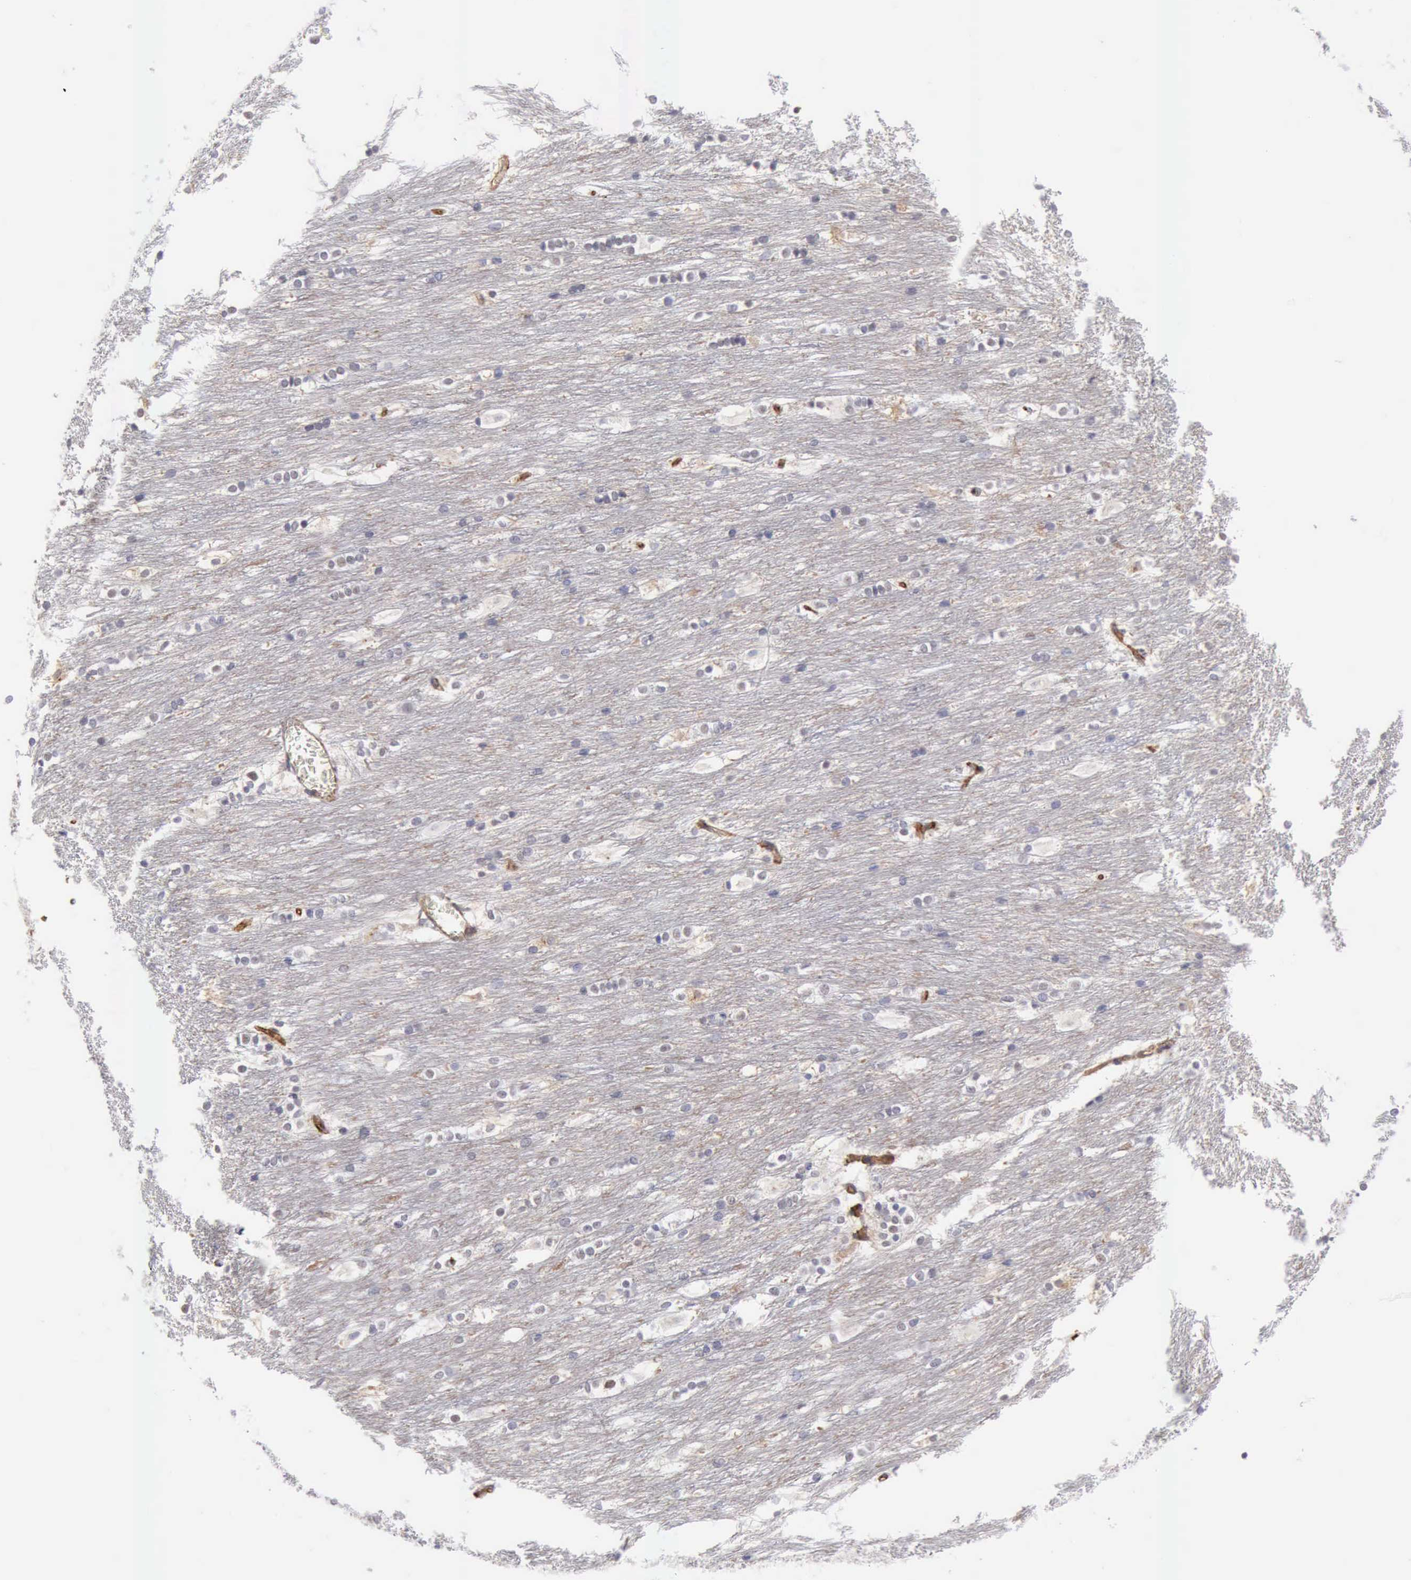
{"staining": {"intensity": "negative", "quantity": "none", "location": "none"}, "tissue": "caudate", "cell_type": "Glial cells", "image_type": "normal", "snomed": [{"axis": "morphology", "description": "Normal tissue, NOS"}, {"axis": "topography", "description": "Lateral ventricle wall"}], "caption": "This is a micrograph of IHC staining of unremarkable caudate, which shows no positivity in glial cells. (IHC, brightfield microscopy, high magnification).", "gene": "TFRC", "patient": {"sex": "female", "age": 19}}